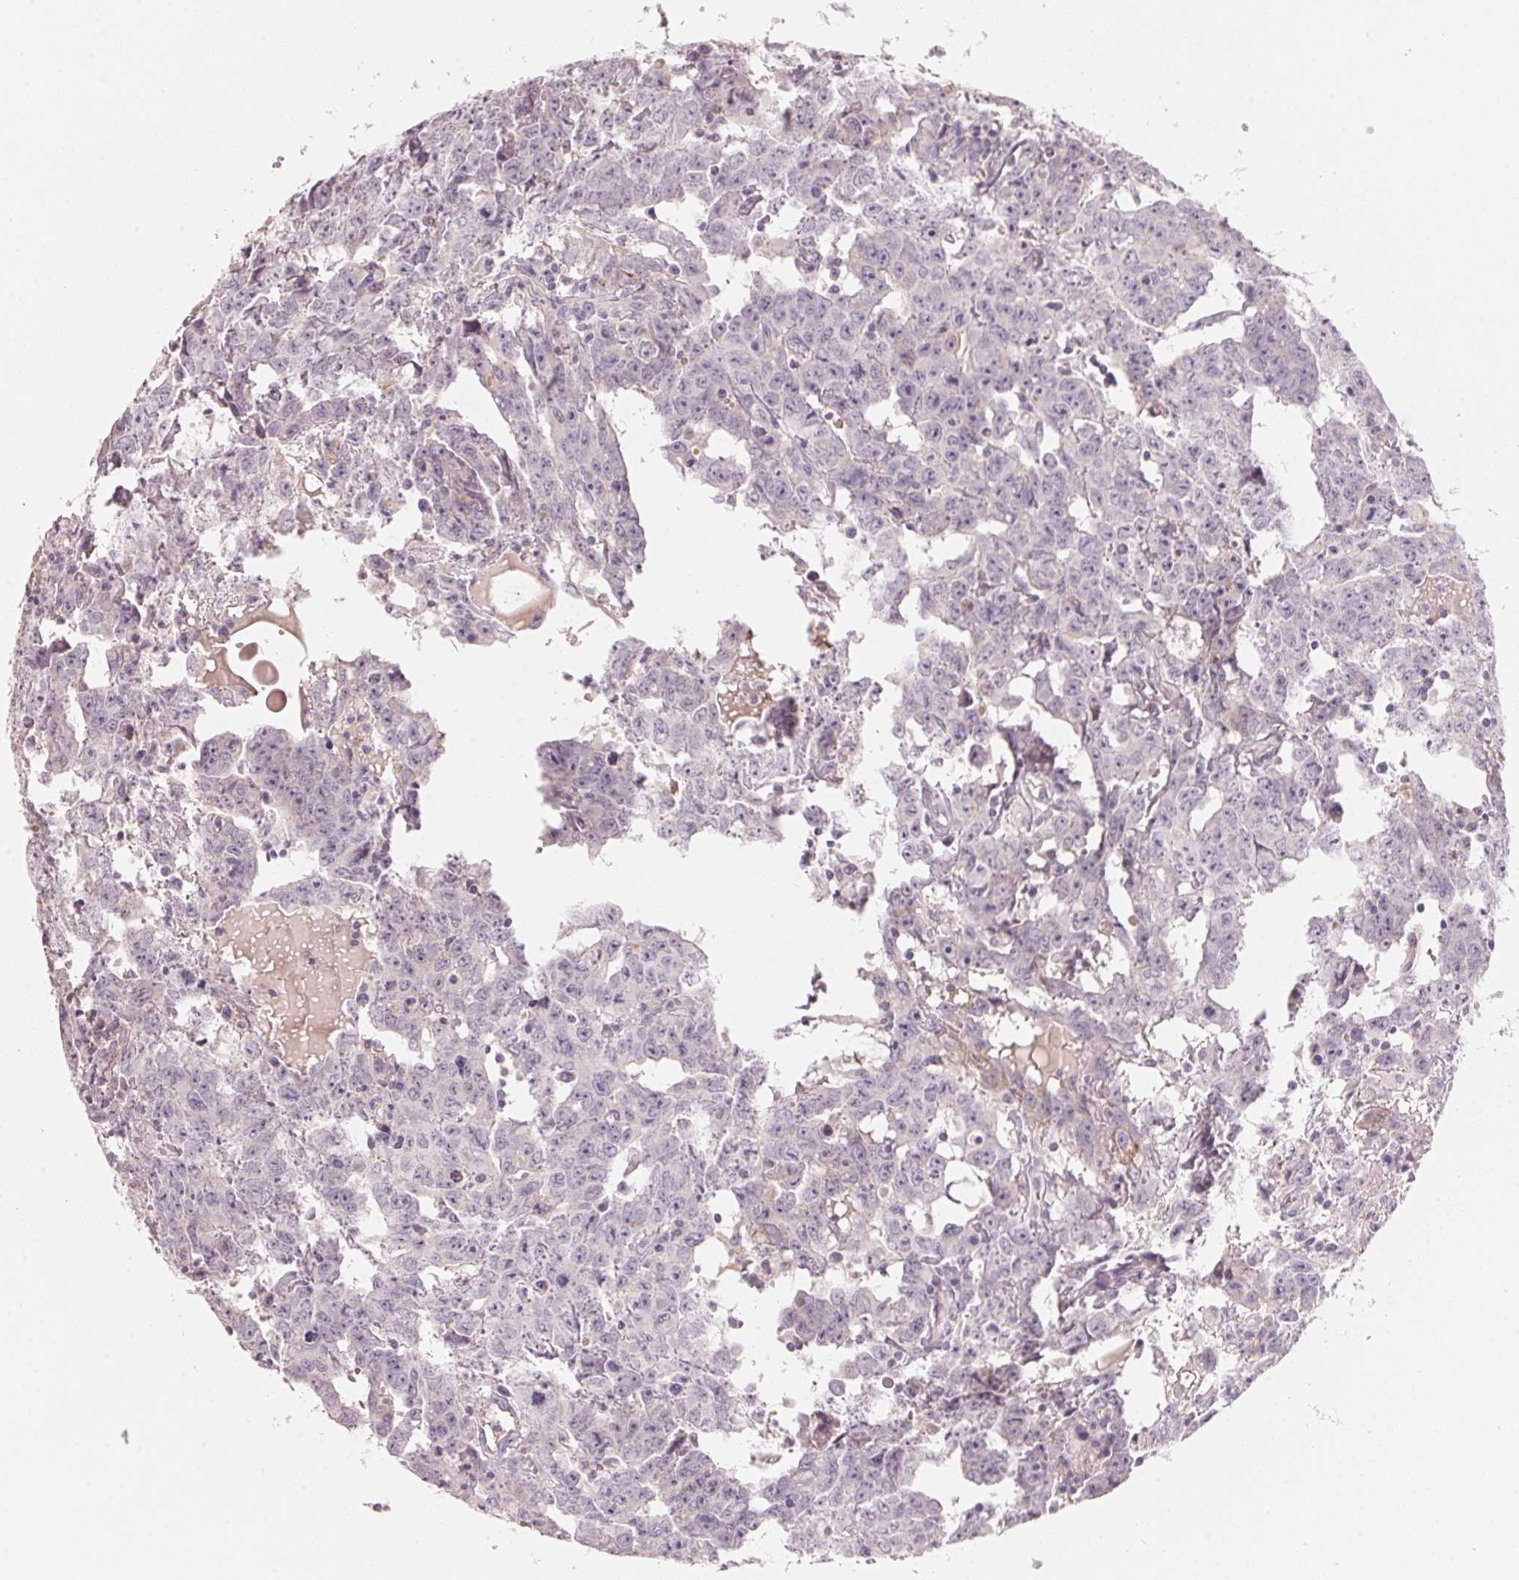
{"staining": {"intensity": "negative", "quantity": "none", "location": "none"}, "tissue": "testis cancer", "cell_type": "Tumor cells", "image_type": "cancer", "snomed": [{"axis": "morphology", "description": "Carcinoma, Embryonal, NOS"}, {"axis": "topography", "description": "Testis"}], "caption": "There is no significant expression in tumor cells of testis cancer (embryonal carcinoma).", "gene": "TP53AIP1", "patient": {"sex": "male", "age": 22}}